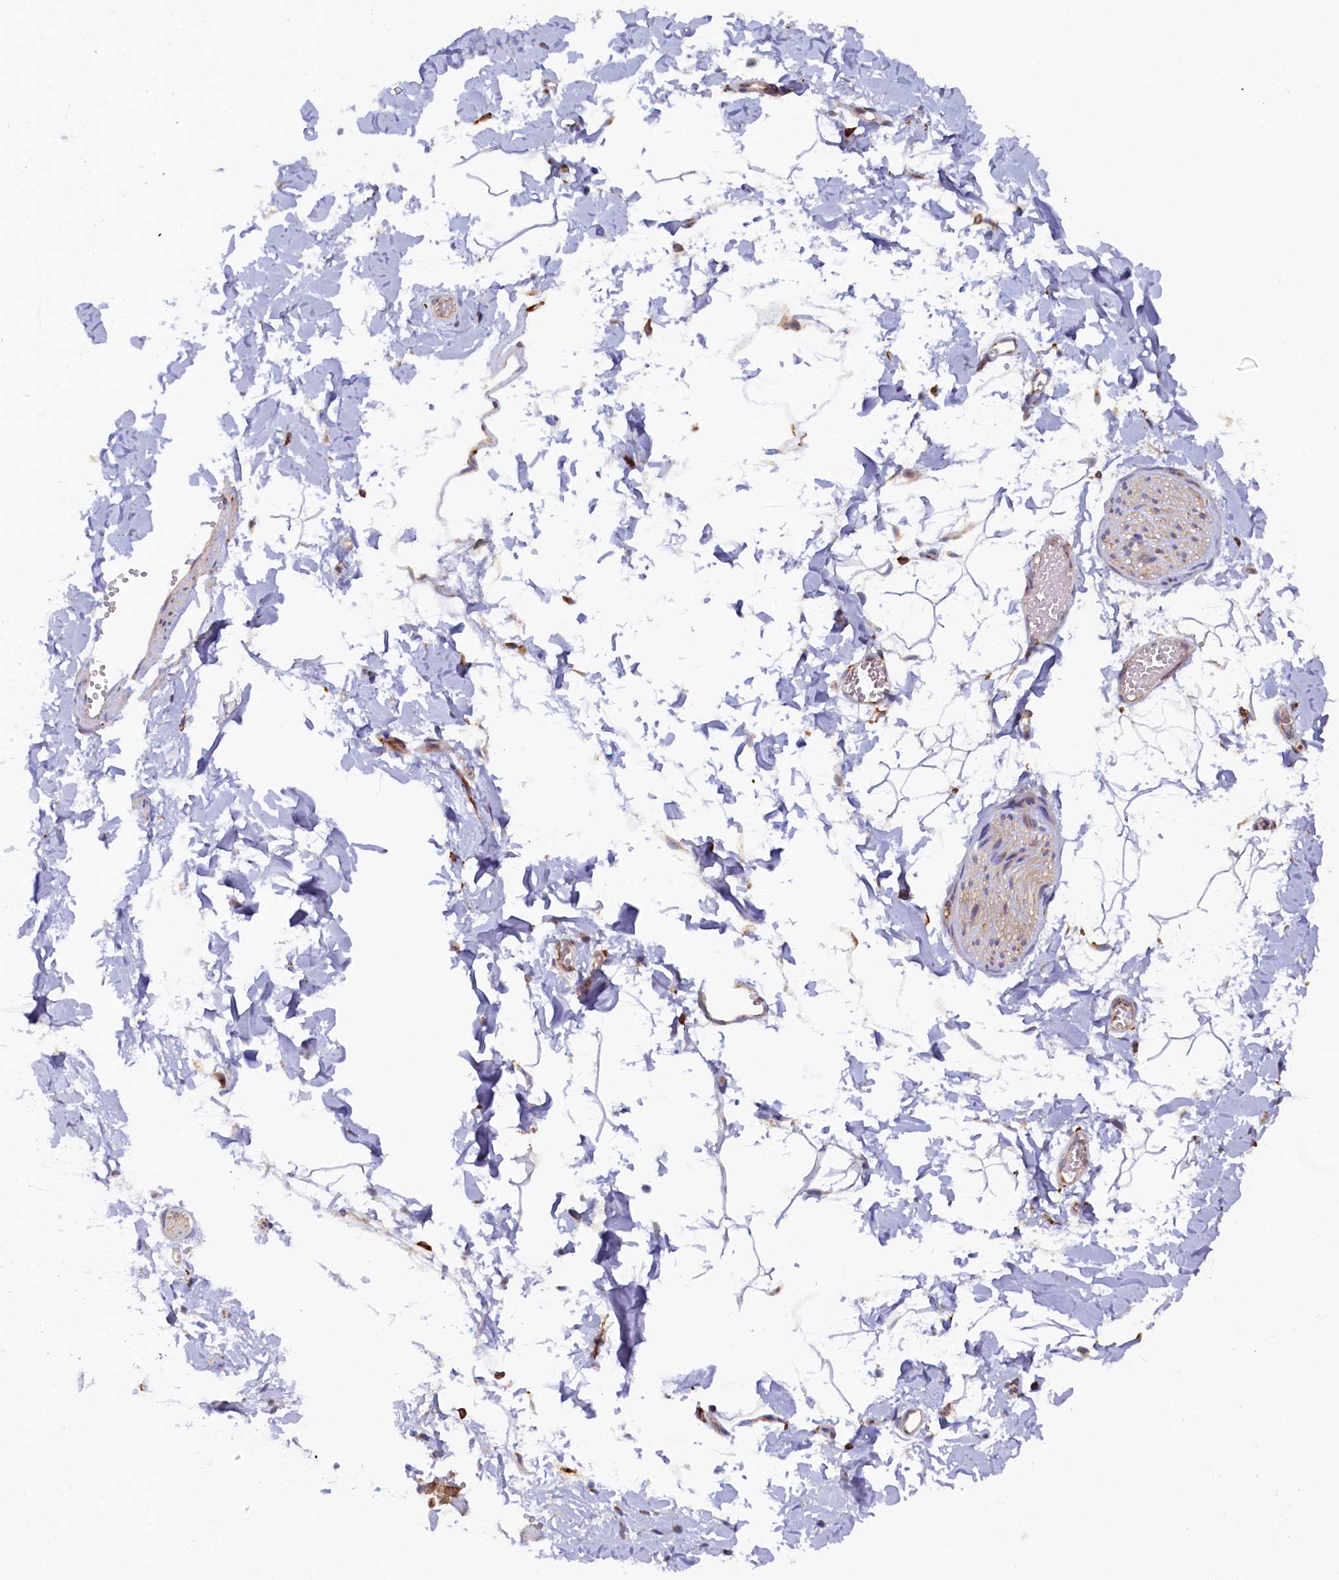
{"staining": {"intensity": "moderate", "quantity": "<25%", "location": "cytoplasmic/membranous"}, "tissue": "adipose tissue", "cell_type": "Adipocytes", "image_type": "normal", "snomed": [{"axis": "morphology", "description": "Normal tissue, NOS"}, {"axis": "topography", "description": "Gallbladder"}, {"axis": "topography", "description": "Peripheral nerve tissue"}], "caption": "Immunohistochemistry (IHC) histopathology image of normal adipose tissue stained for a protein (brown), which reveals low levels of moderate cytoplasmic/membranous expression in approximately <25% of adipocytes.", "gene": "STX12", "patient": {"sex": "male", "age": 38}}